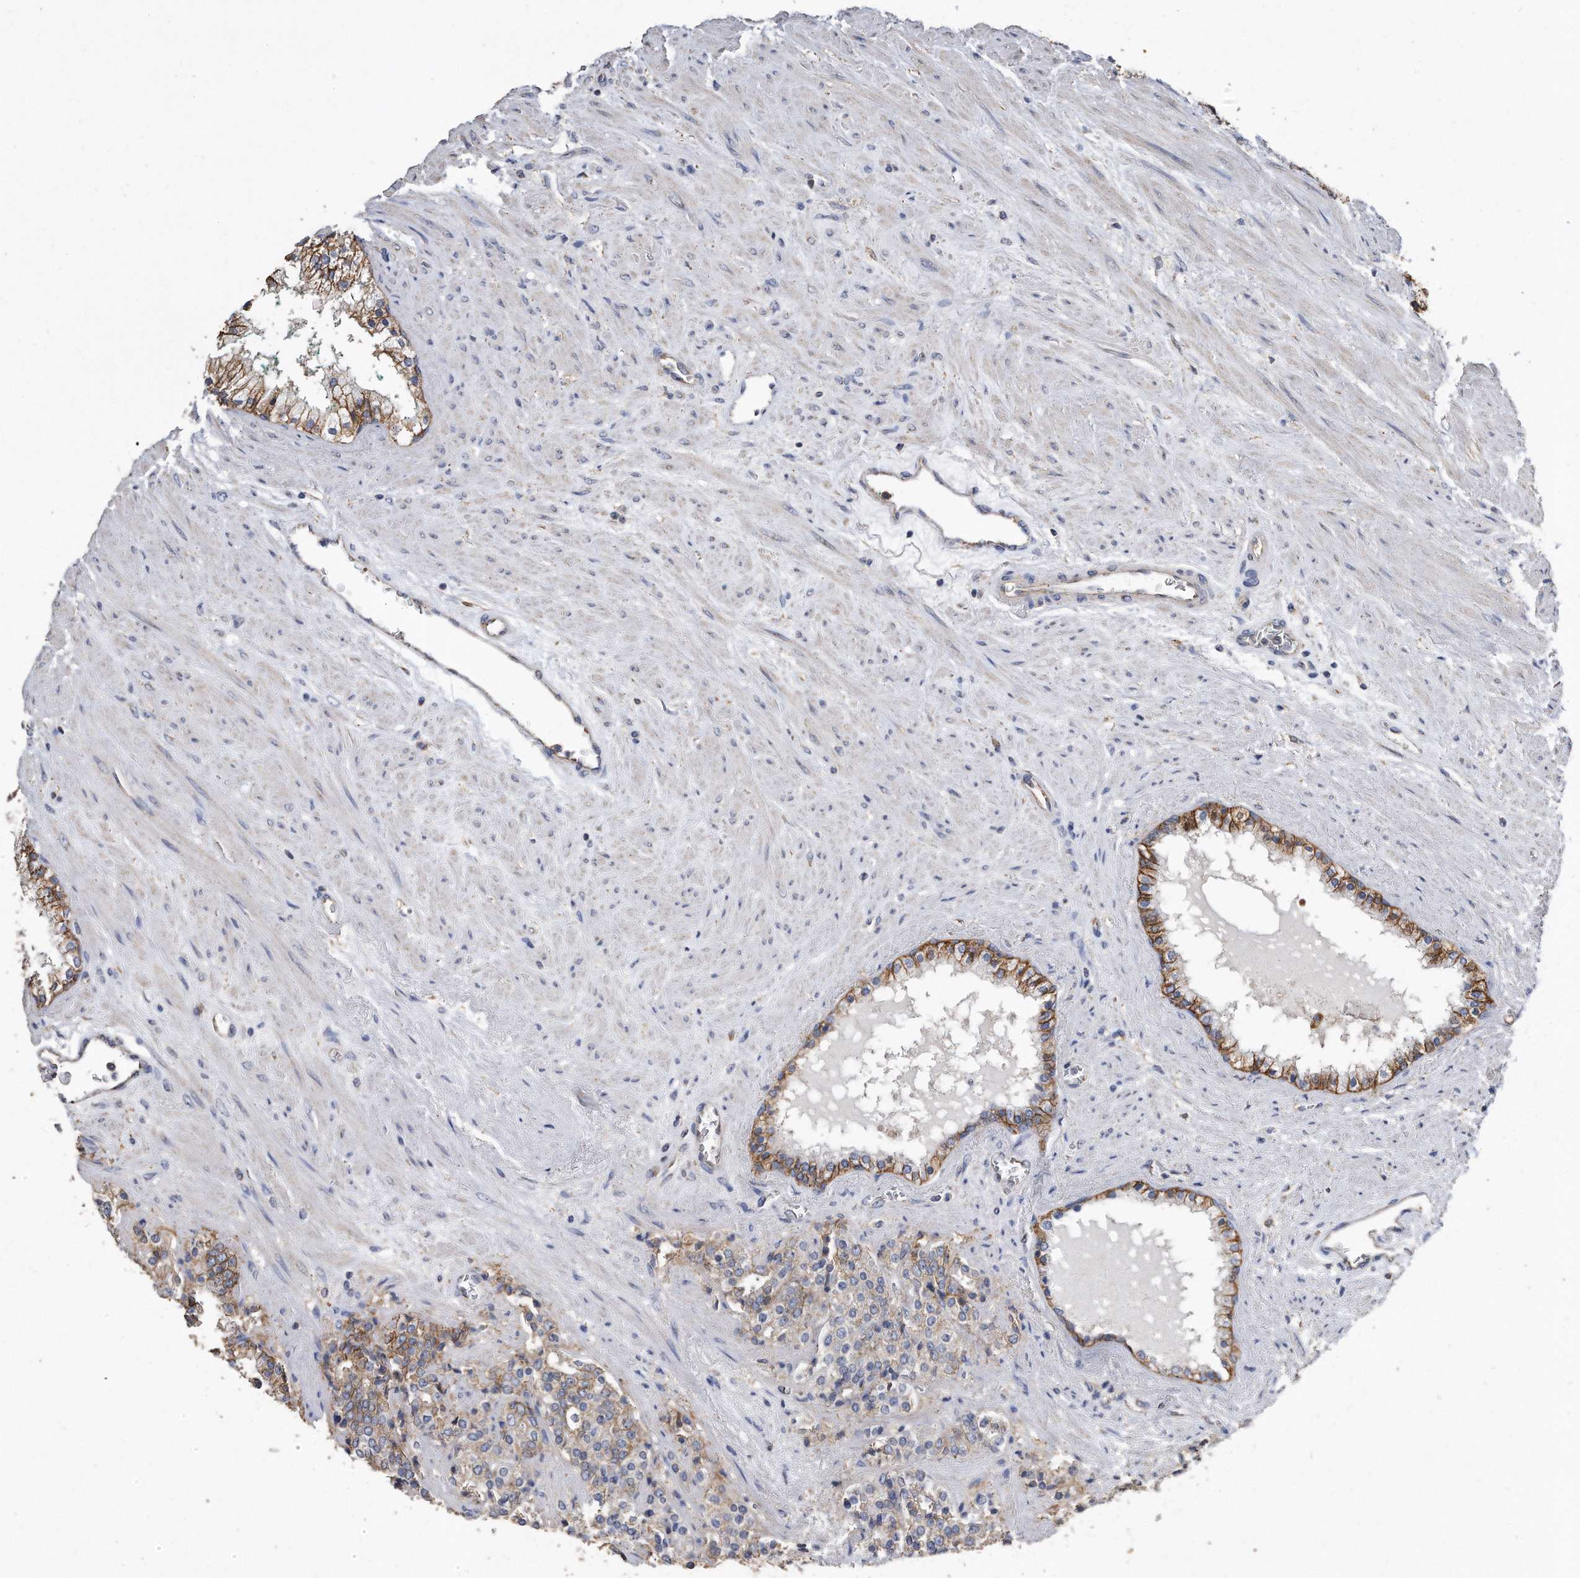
{"staining": {"intensity": "moderate", "quantity": ">75%", "location": "cytoplasmic/membranous"}, "tissue": "prostate cancer", "cell_type": "Tumor cells", "image_type": "cancer", "snomed": [{"axis": "morphology", "description": "Adenocarcinoma, High grade"}, {"axis": "topography", "description": "Prostate"}], "caption": "Immunohistochemistry staining of adenocarcinoma (high-grade) (prostate), which displays medium levels of moderate cytoplasmic/membranous expression in approximately >75% of tumor cells indicating moderate cytoplasmic/membranous protein expression. The staining was performed using DAB (3,3'-diaminobenzidine) (brown) for protein detection and nuclei were counterstained in hematoxylin (blue).", "gene": "CDCP1", "patient": {"sex": "male", "age": 71}}